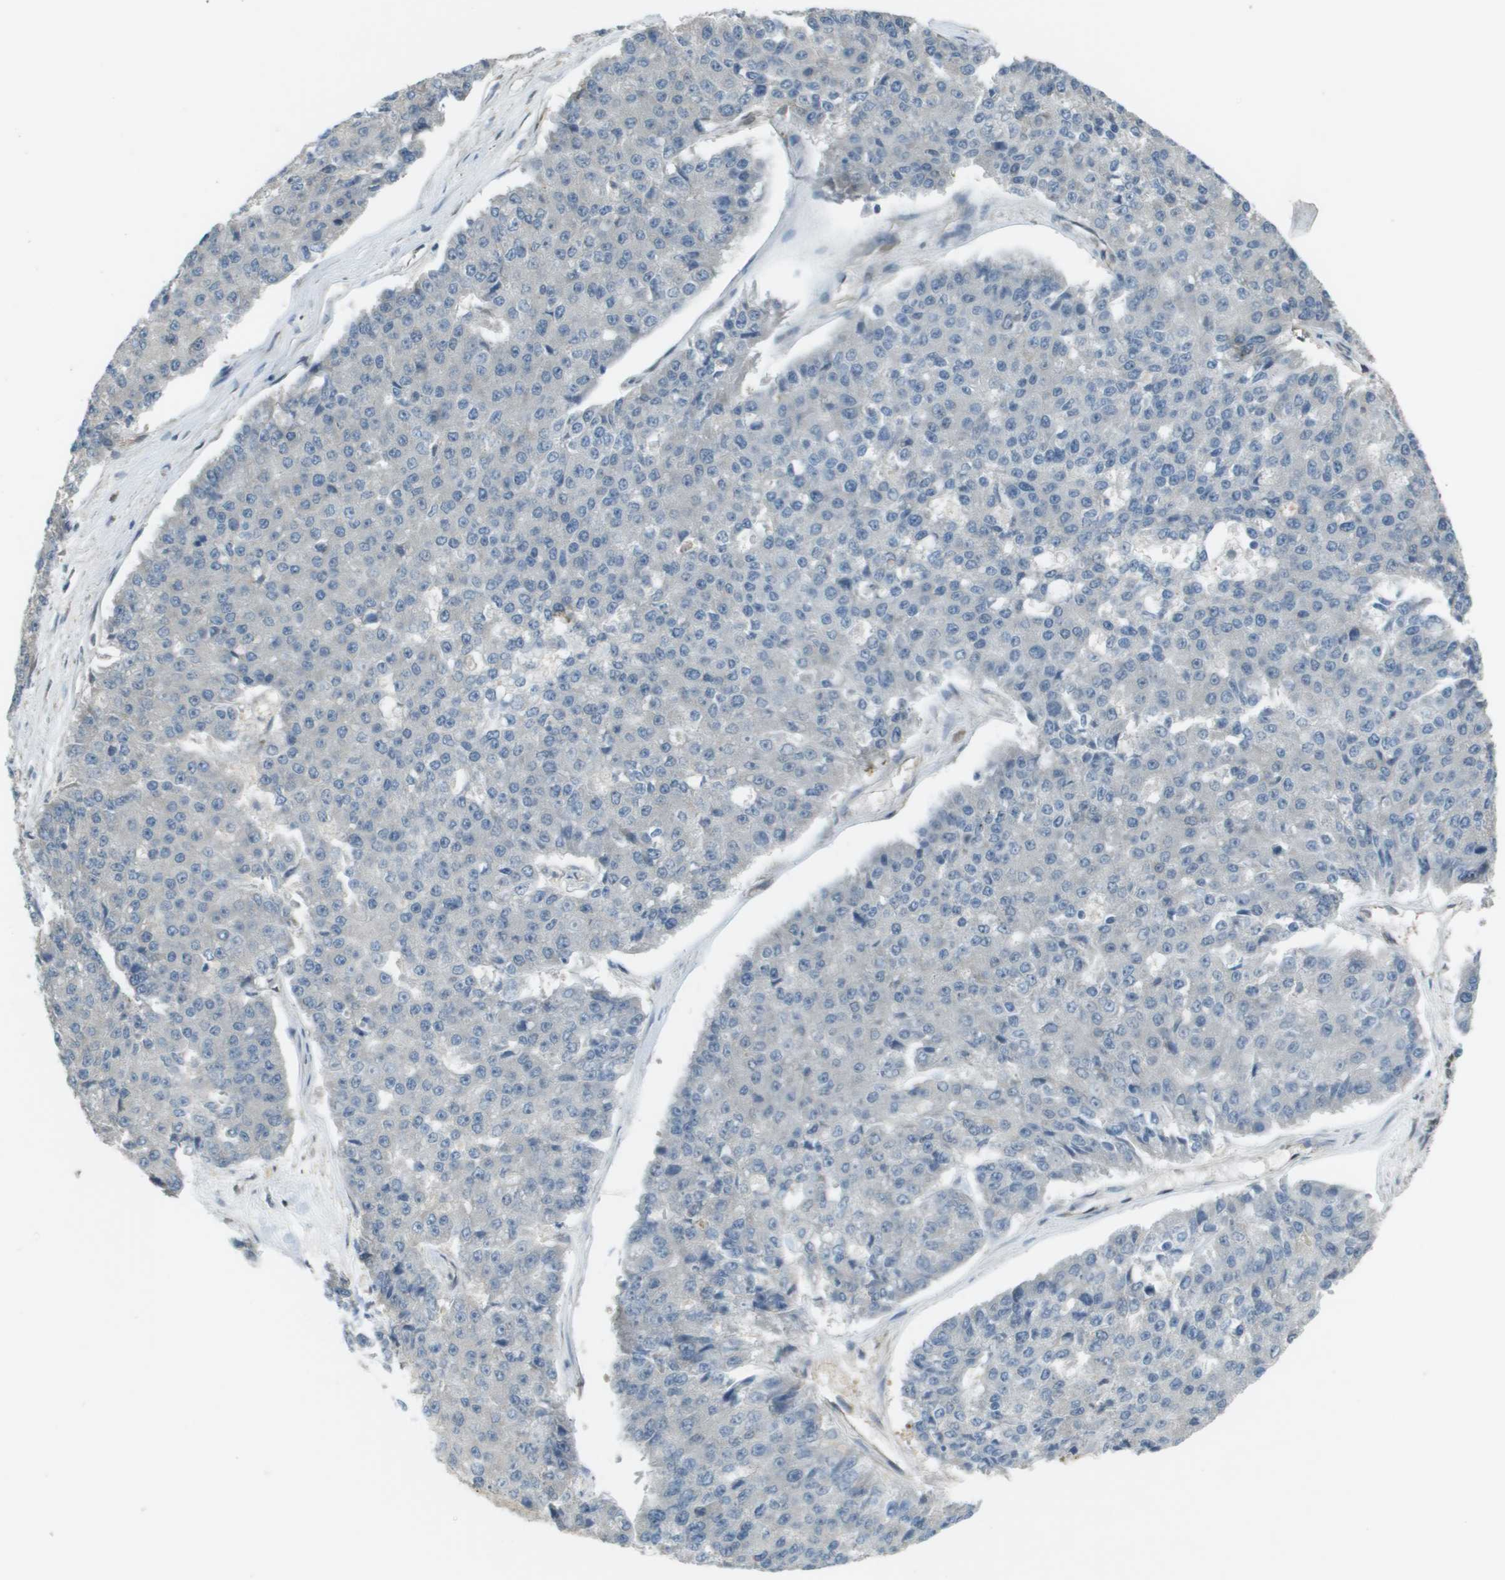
{"staining": {"intensity": "negative", "quantity": "none", "location": "none"}, "tissue": "pancreatic cancer", "cell_type": "Tumor cells", "image_type": "cancer", "snomed": [{"axis": "morphology", "description": "Adenocarcinoma, NOS"}, {"axis": "topography", "description": "Pancreas"}], "caption": "A high-resolution image shows immunohistochemistry (IHC) staining of pancreatic adenocarcinoma, which reveals no significant staining in tumor cells.", "gene": "CORO1B", "patient": {"sex": "male", "age": 50}}